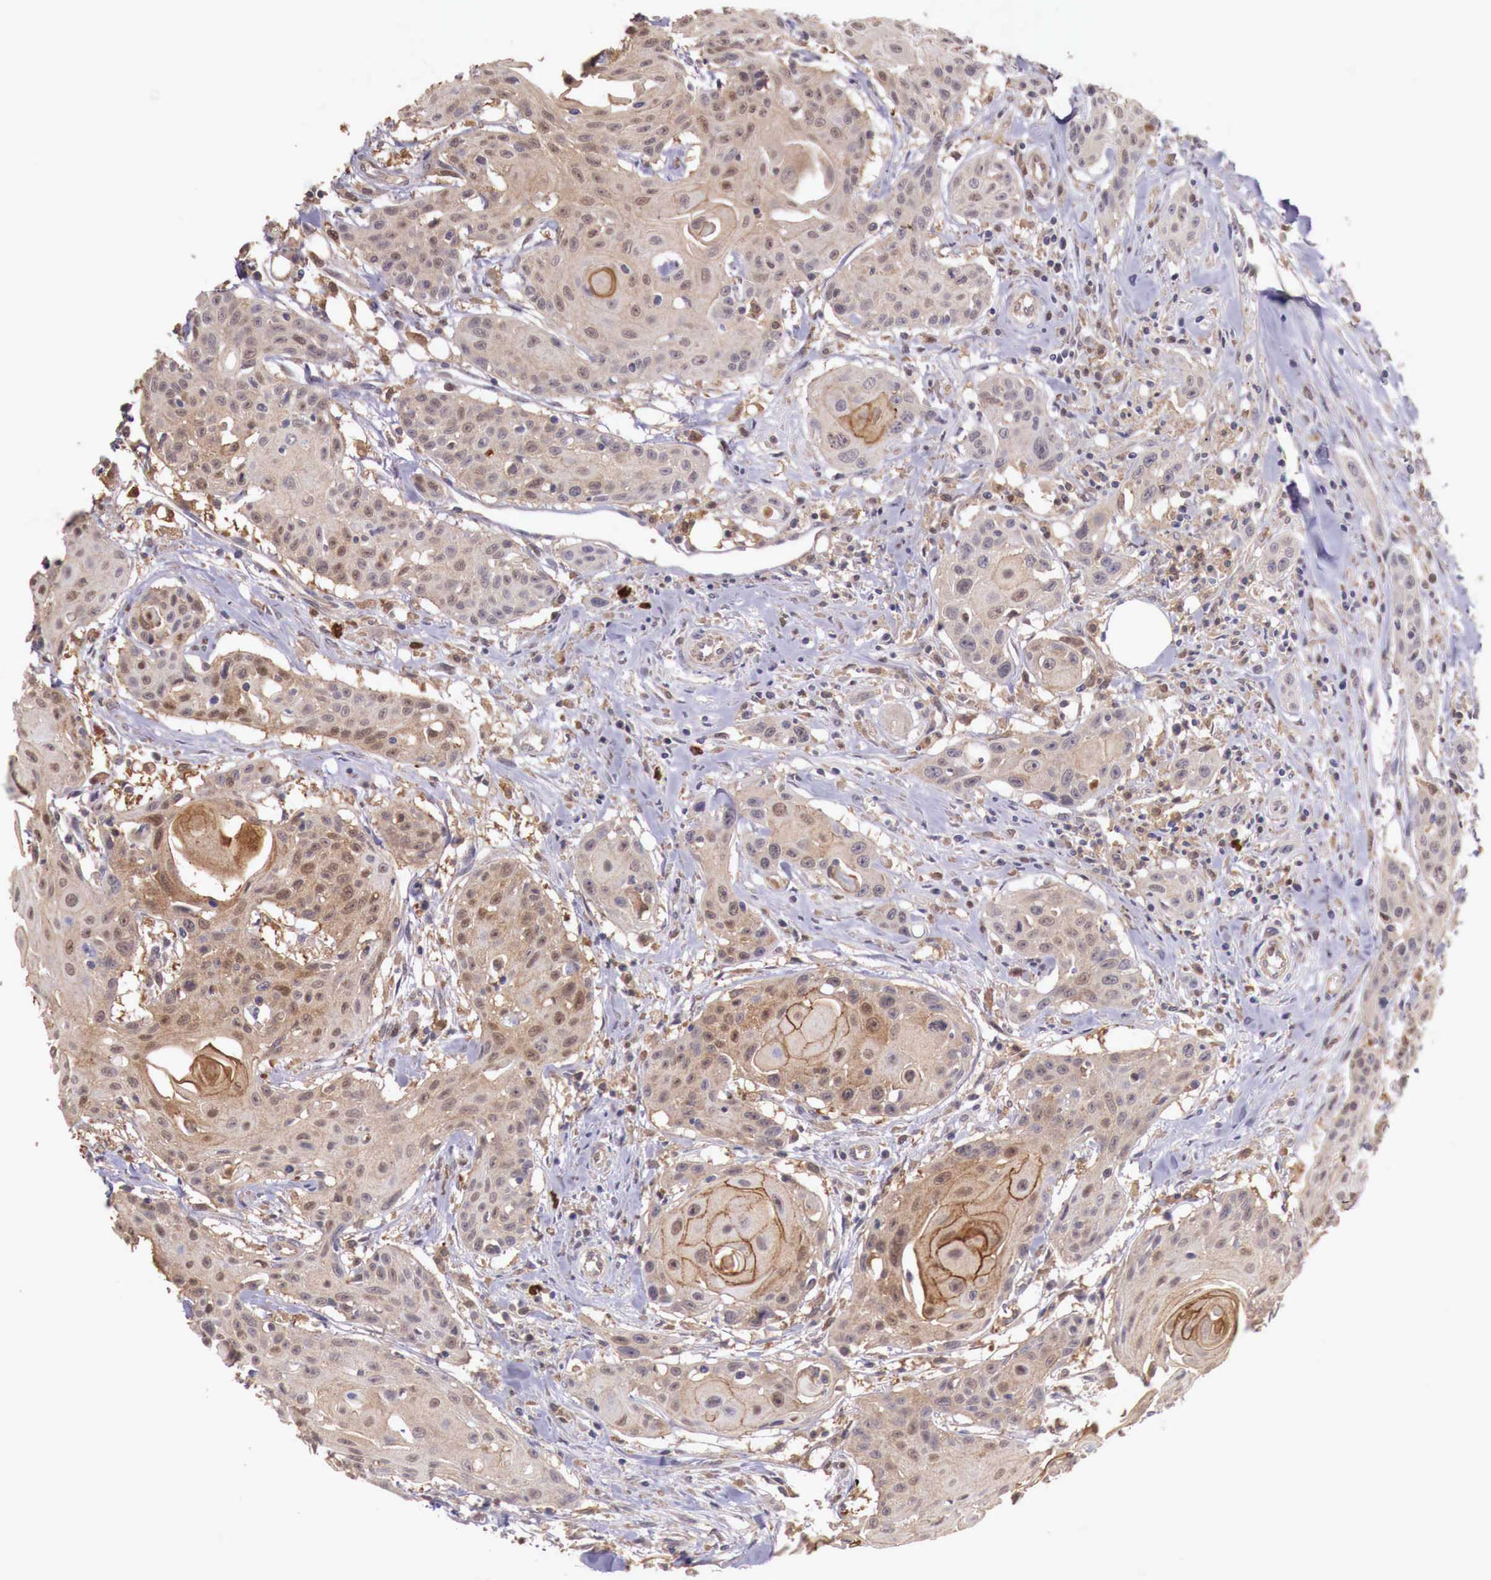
{"staining": {"intensity": "moderate", "quantity": ">75%", "location": "cytoplasmic/membranous"}, "tissue": "head and neck cancer", "cell_type": "Tumor cells", "image_type": "cancer", "snomed": [{"axis": "morphology", "description": "Squamous cell carcinoma, NOS"}, {"axis": "morphology", "description": "Squamous cell carcinoma, metastatic, NOS"}, {"axis": "topography", "description": "Lymph node"}, {"axis": "topography", "description": "Salivary gland"}, {"axis": "topography", "description": "Head-Neck"}], "caption": "IHC staining of head and neck cancer, which reveals medium levels of moderate cytoplasmic/membranous positivity in approximately >75% of tumor cells indicating moderate cytoplasmic/membranous protein staining. The staining was performed using DAB (brown) for protein detection and nuclei were counterstained in hematoxylin (blue).", "gene": "GAB2", "patient": {"sex": "female", "age": 74}}